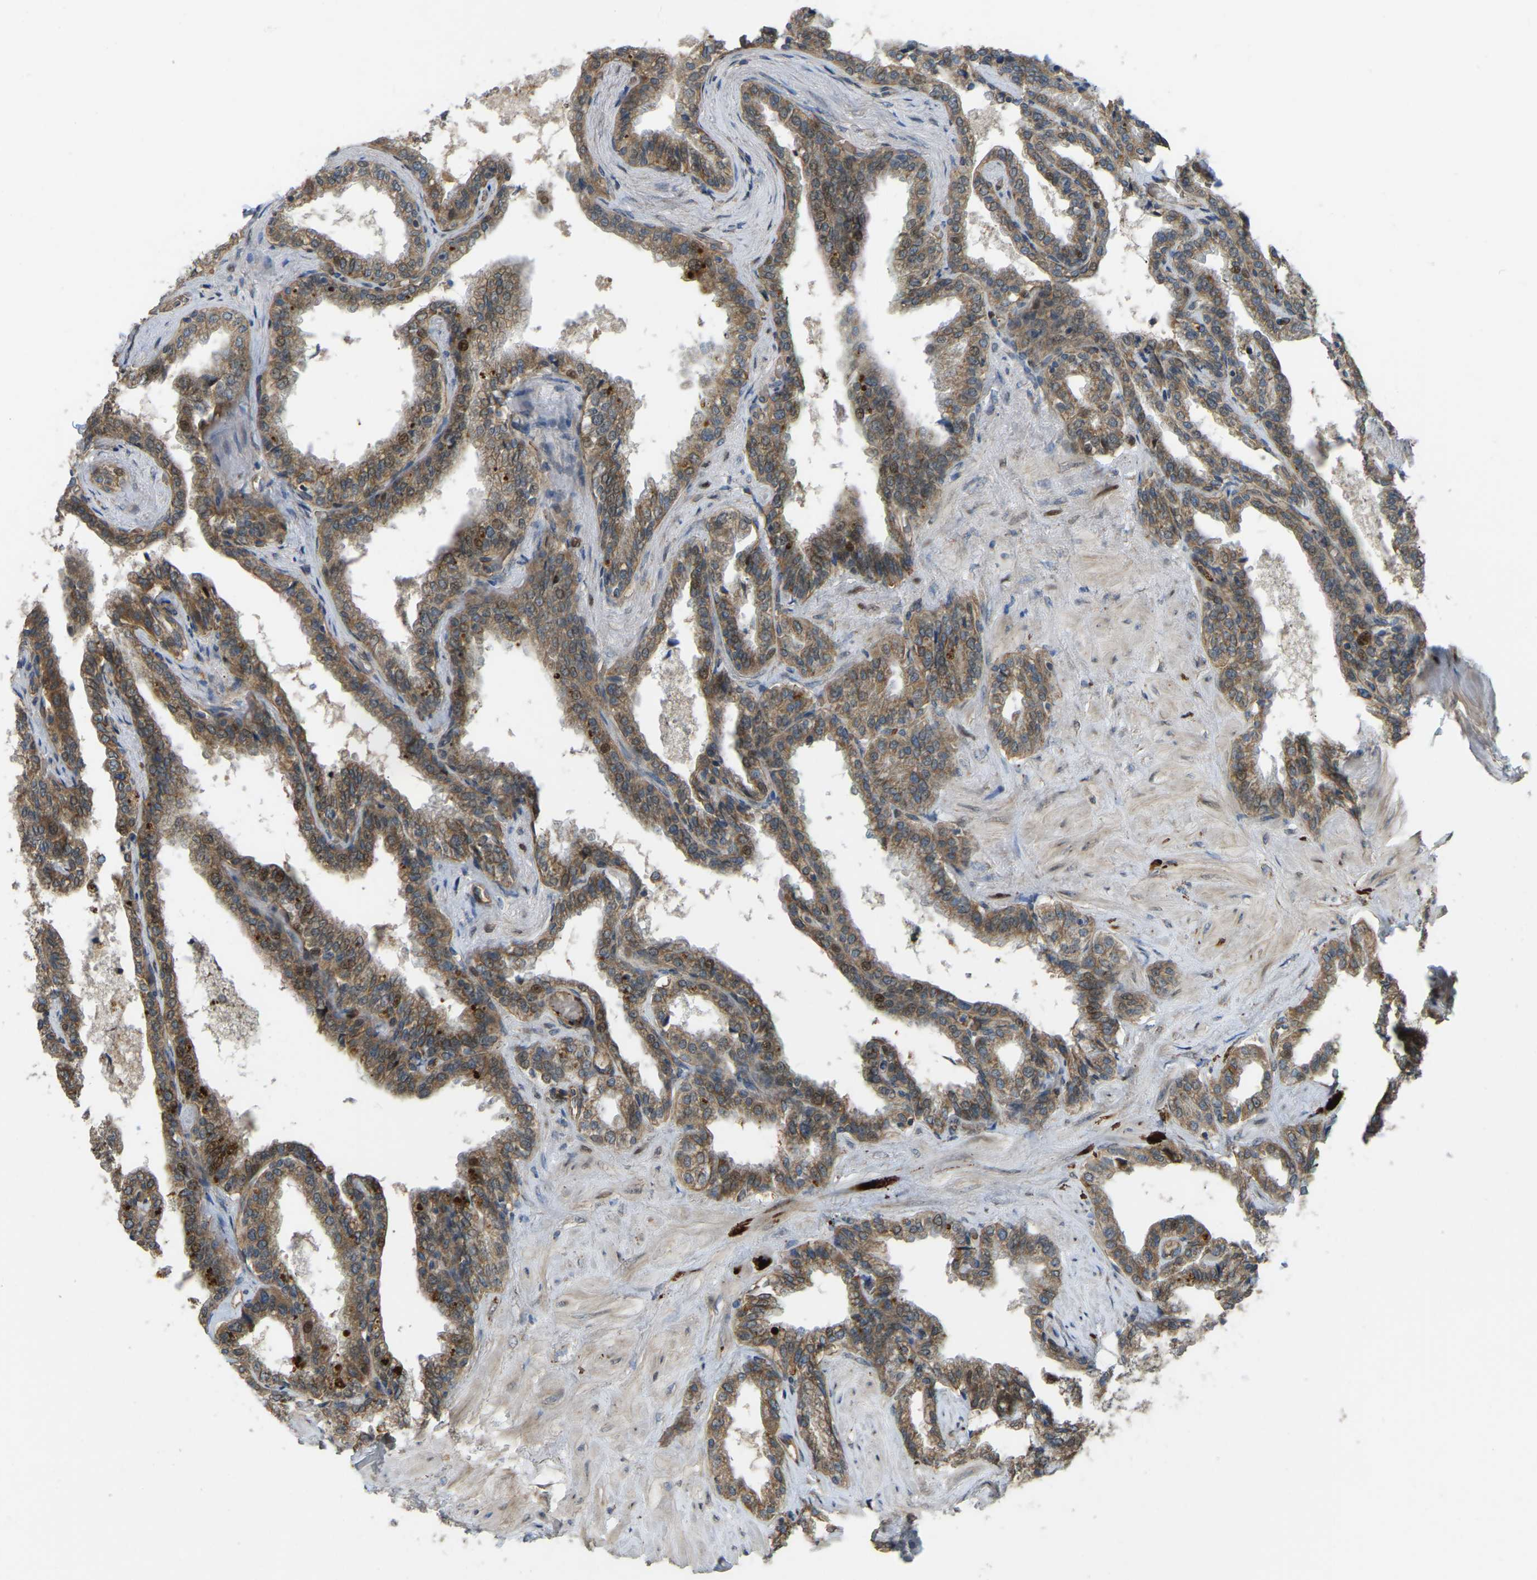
{"staining": {"intensity": "moderate", "quantity": ">75%", "location": "cytoplasmic/membranous,nuclear"}, "tissue": "seminal vesicle", "cell_type": "Glandular cells", "image_type": "normal", "snomed": [{"axis": "morphology", "description": "Normal tissue, NOS"}, {"axis": "topography", "description": "Seminal veicle"}], "caption": "DAB immunohistochemical staining of normal human seminal vesicle displays moderate cytoplasmic/membranous,nuclear protein positivity in approximately >75% of glandular cells.", "gene": "C21orf91", "patient": {"sex": "male", "age": 46}}